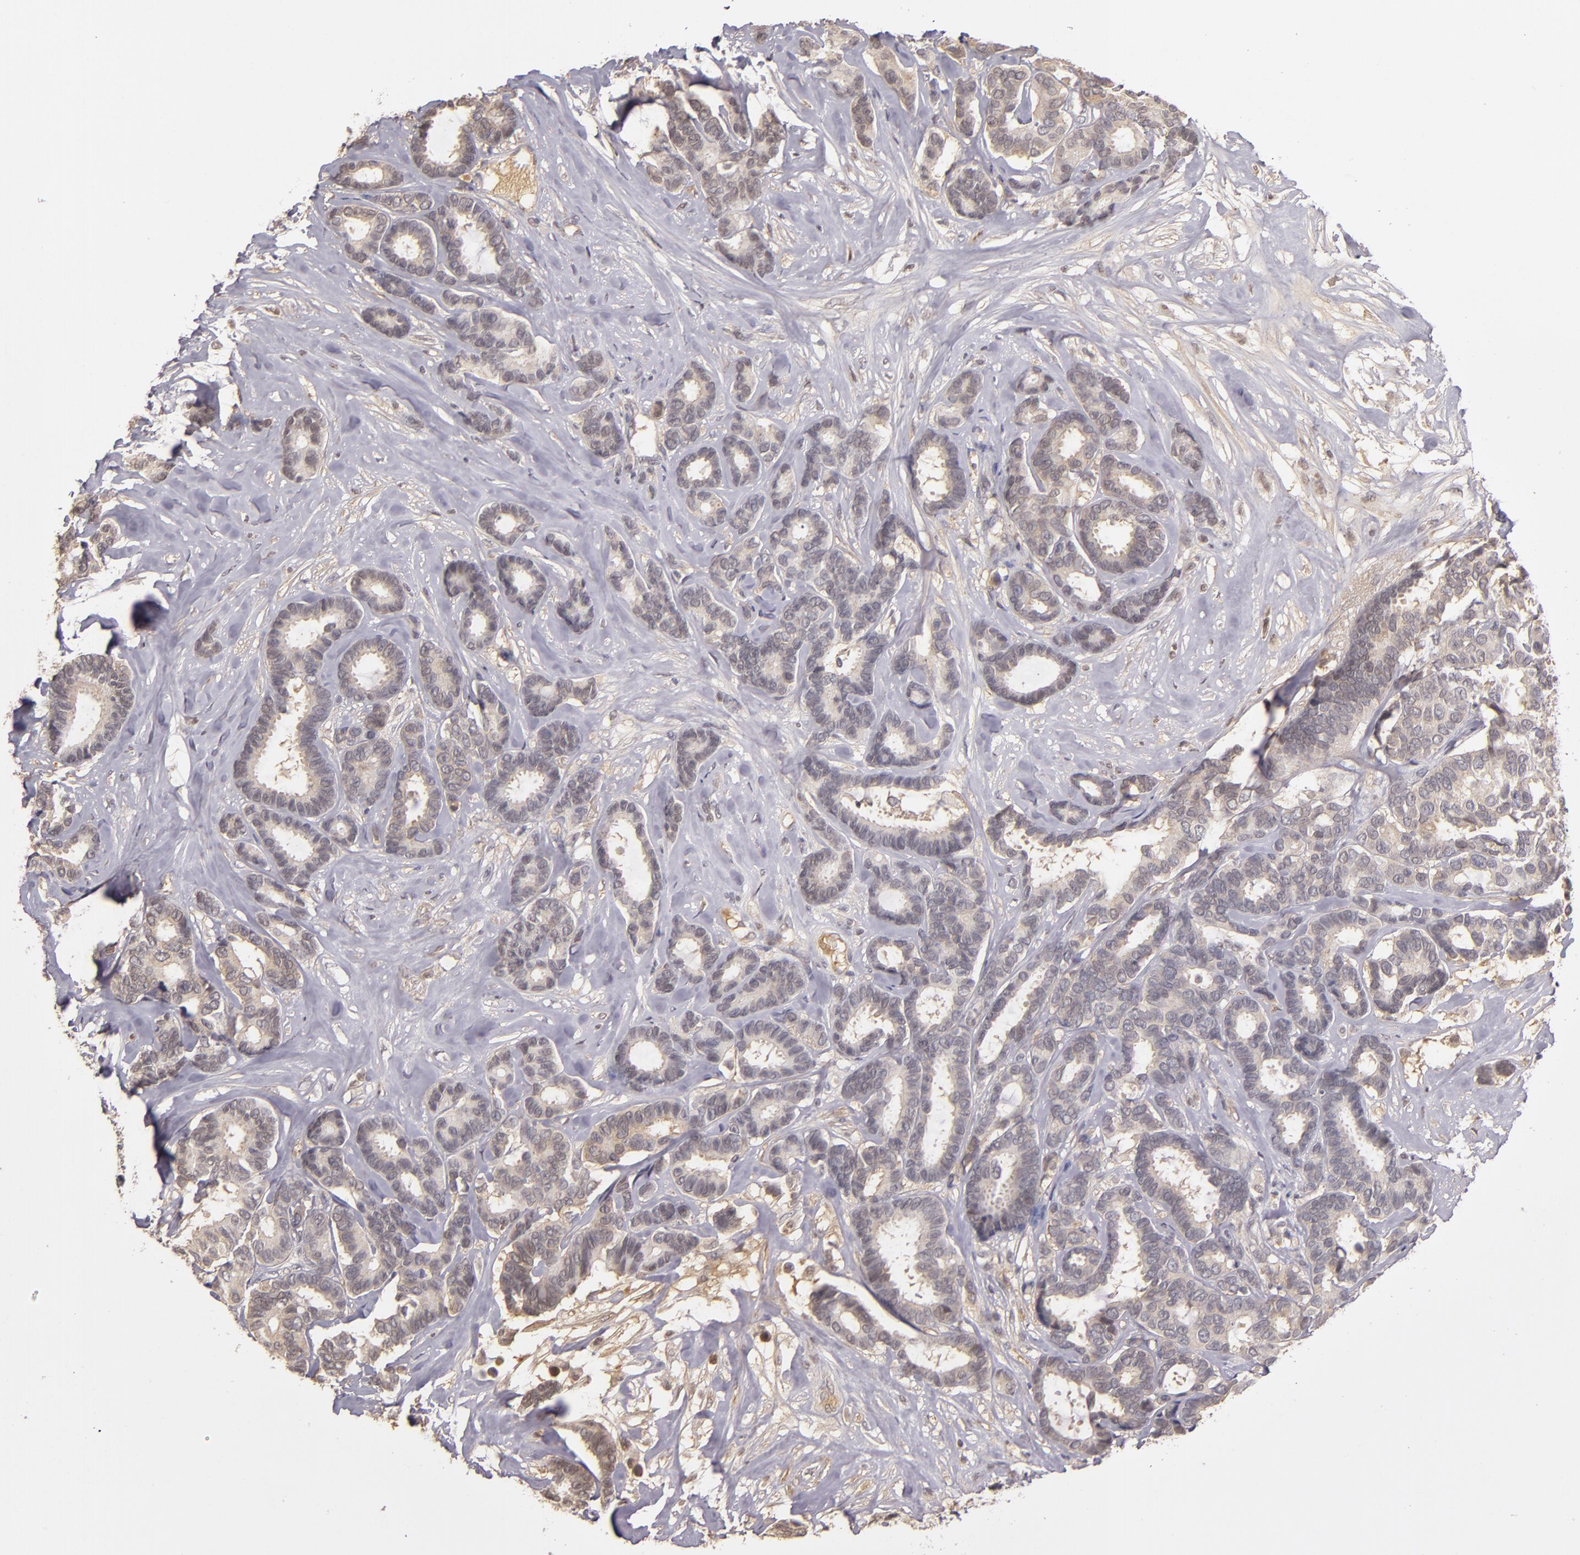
{"staining": {"intensity": "weak", "quantity": ">75%", "location": "cytoplasmic/membranous"}, "tissue": "breast cancer", "cell_type": "Tumor cells", "image_type": "cancer", "snomed": [{"axis": "morphology", "description": "Duct carcinoma"}, {"axis": "topography", "description": "Breast"}], "caption": "A histopathology image showing weak cytoplasmic/membranous staining in about >75% of tumor cells in breast intraductal carcinoma, as visualized by brown immunohistochemical staining.", "gene": "LRG1", "patient": {"sex": "female", "age": 87}}